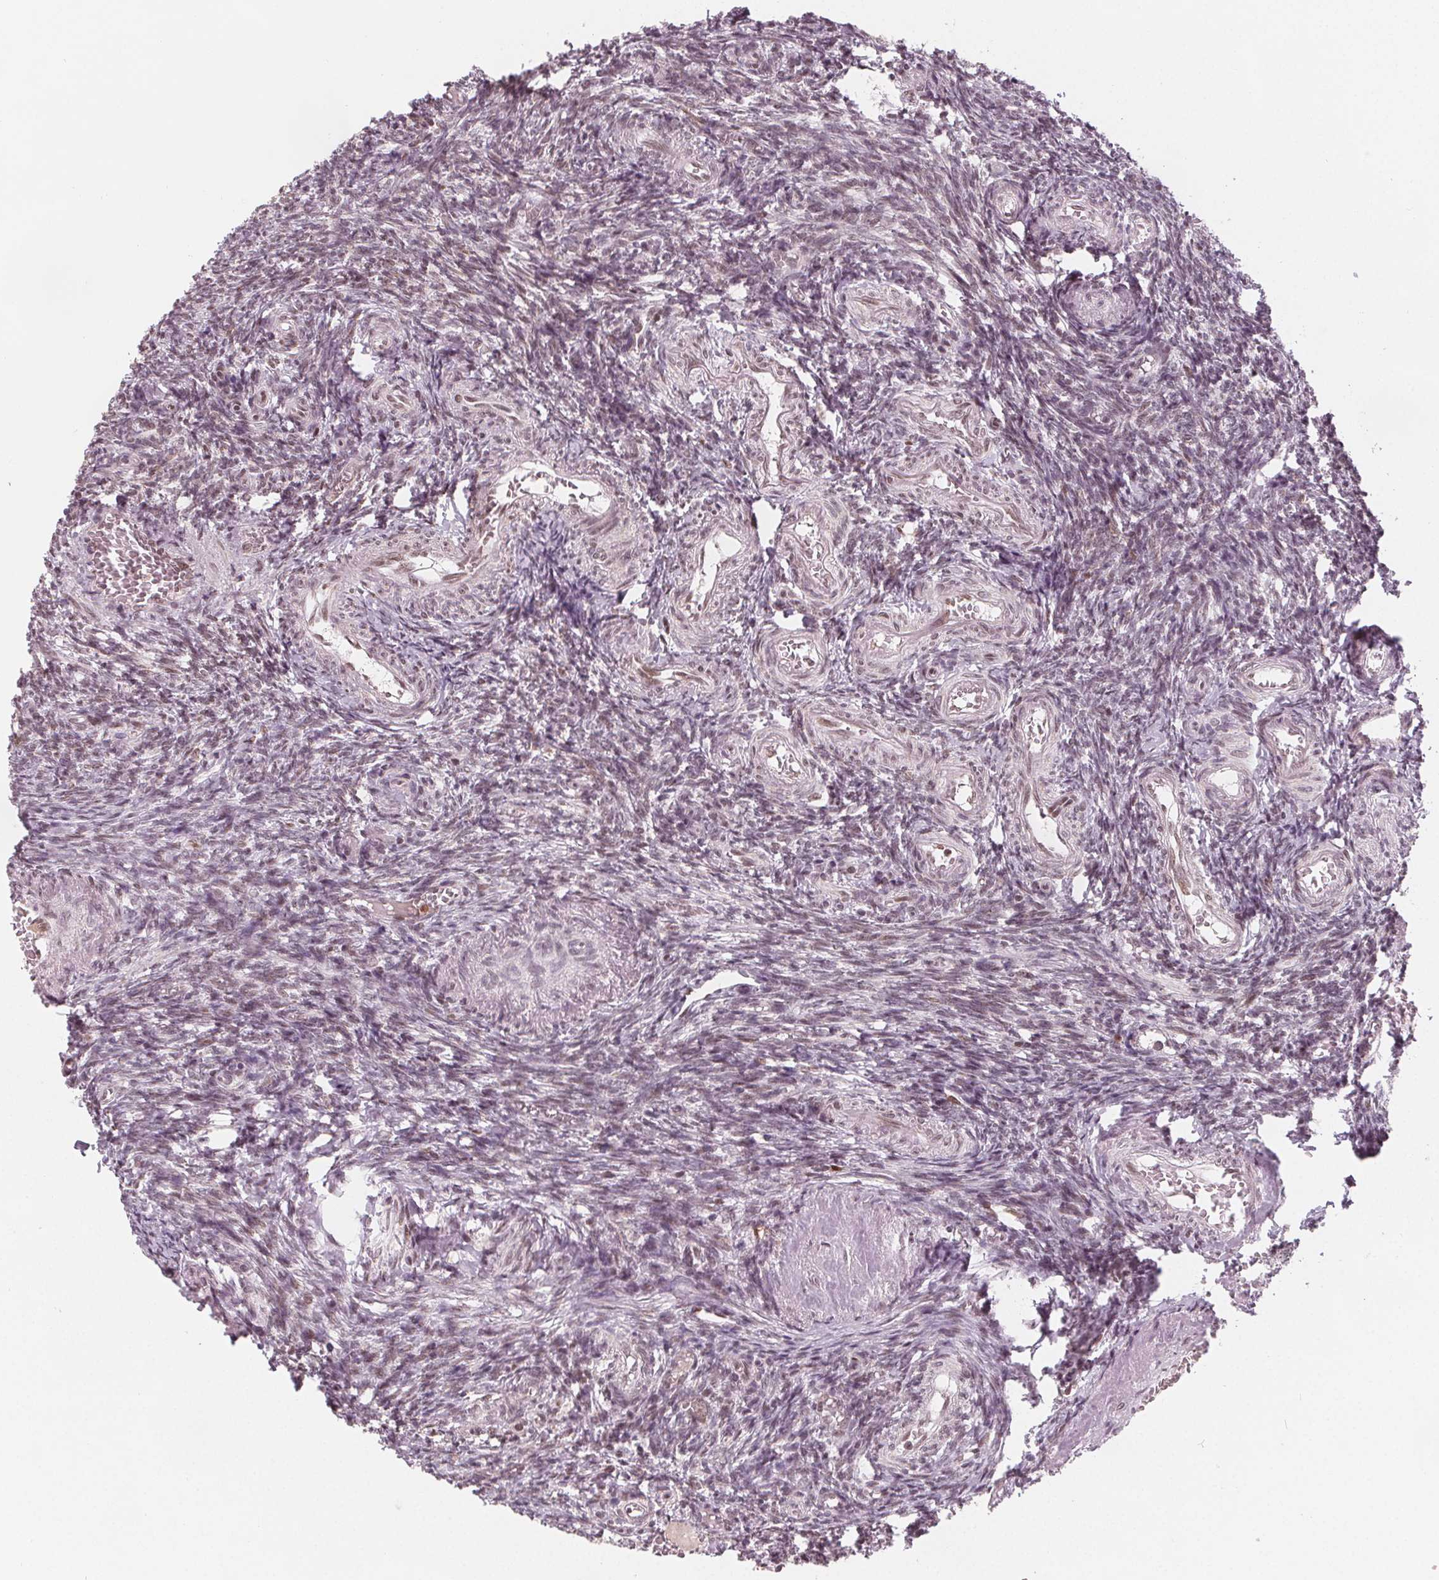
{"staining": {"intensity": "weak", "quantity": "<25%", "location": "cytoplasmic/membranous"}, "tissue": "ovary", "cell_type": "Follicle cells", "image_type": "normal", "snomed": [{"axis": "morphology", "description": "Normal tissue, NOS"}, {"axis": "topography", "description": "Ovary"}], "caption": "Immunohistochemical staining of benign human ovary exhibits no significant staining in follicle cells. Nuclei are stained in blue.", "gene": "DPM2", "patient": {"sex": "female", "age": 39}}